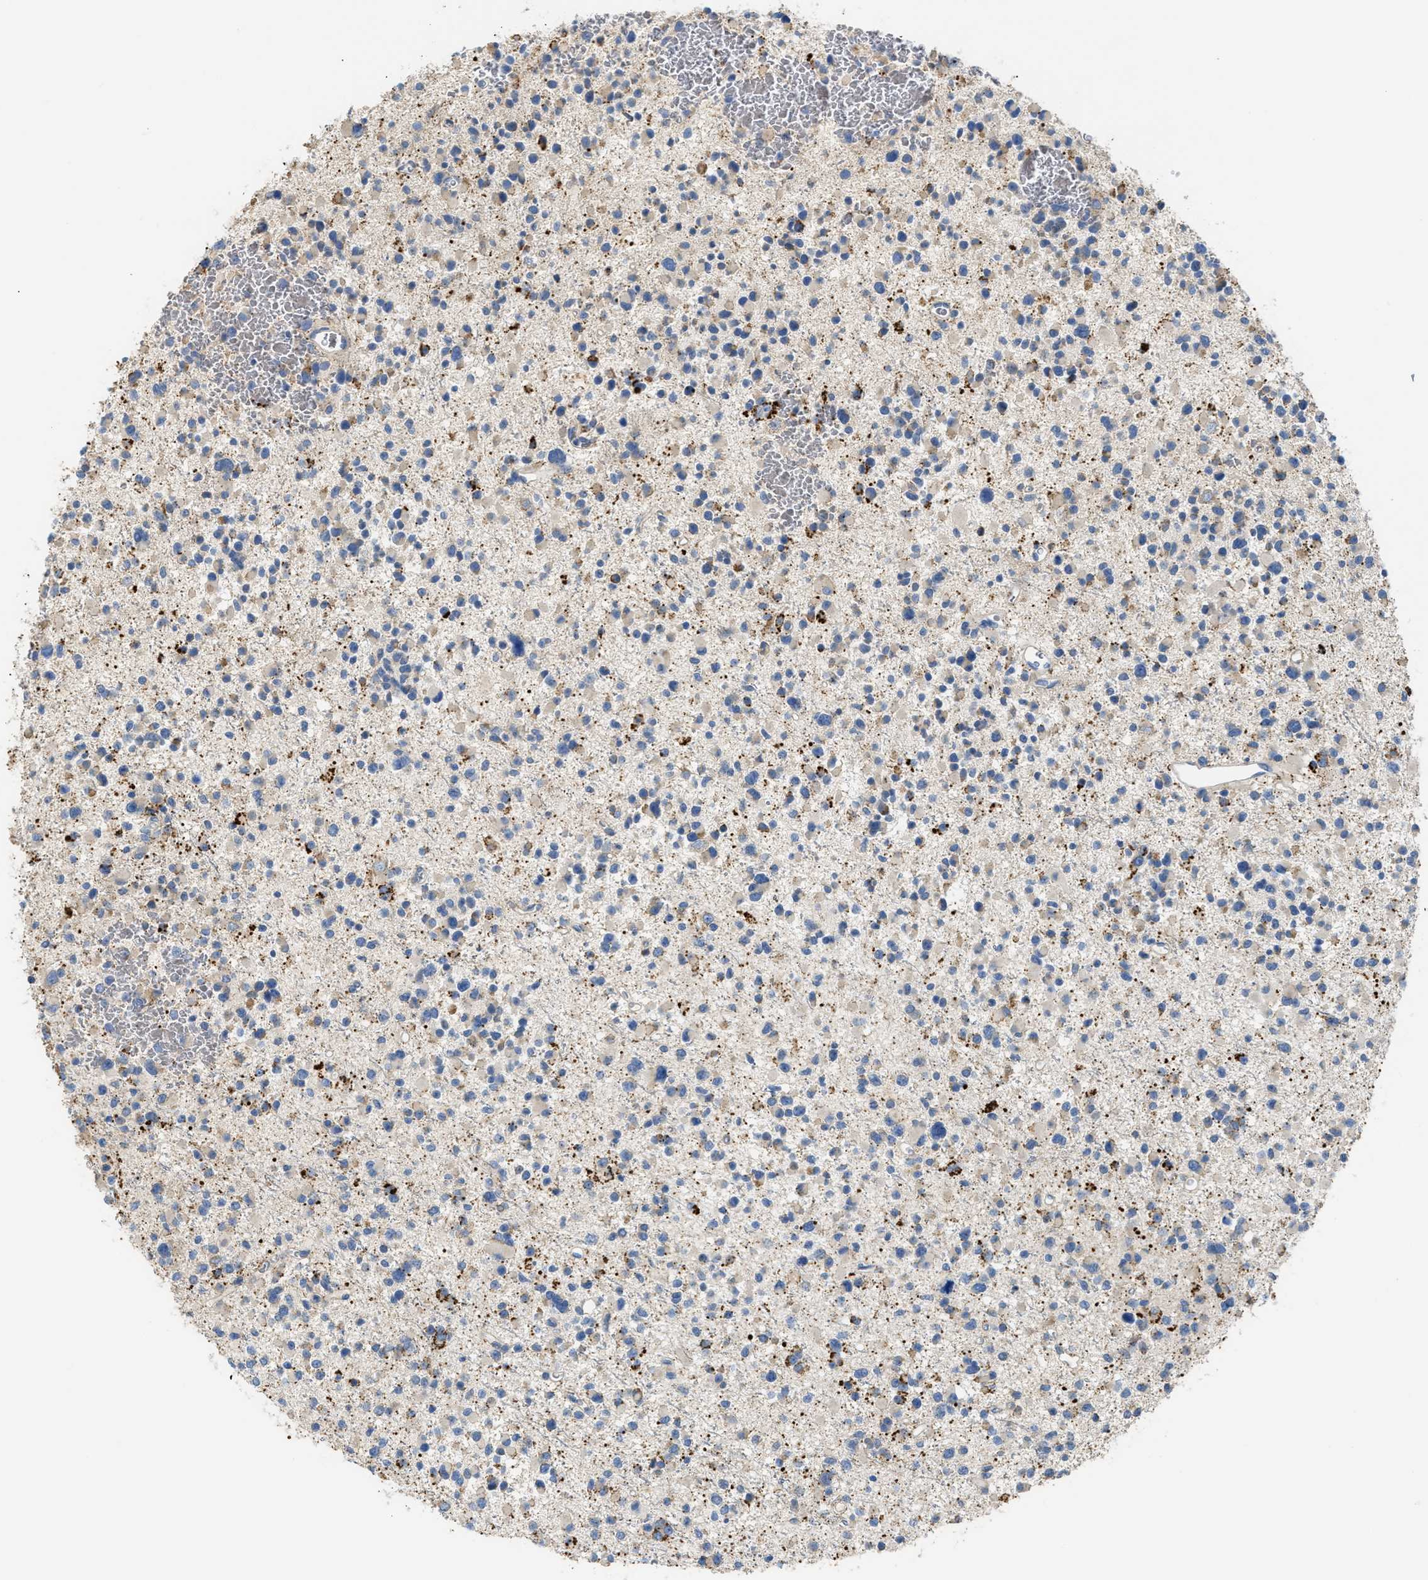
{"staining": {"intensity": "negative", "quantity": "none", "location": "none"}, "tissue": "glioma", "cell_type": "Tumor cells", "image_type": "cancer", "snomed": [{"axis": "morphology", "description": "Glioma, malignant, Low grade"}, {"axis": "topography", "description": "Brain"}], "caption": "Immunohistochemistry (IHC) of malignant glioma (low-grade) reveals no expression in tumor cells. The staining is performed using DAB (3,3'-diaminobenzidine) brown chromogen with nuclei counter-stained in using hematoxylin.", "gene": "DHX58", "patient": {"sex": "female", "age": 22}}